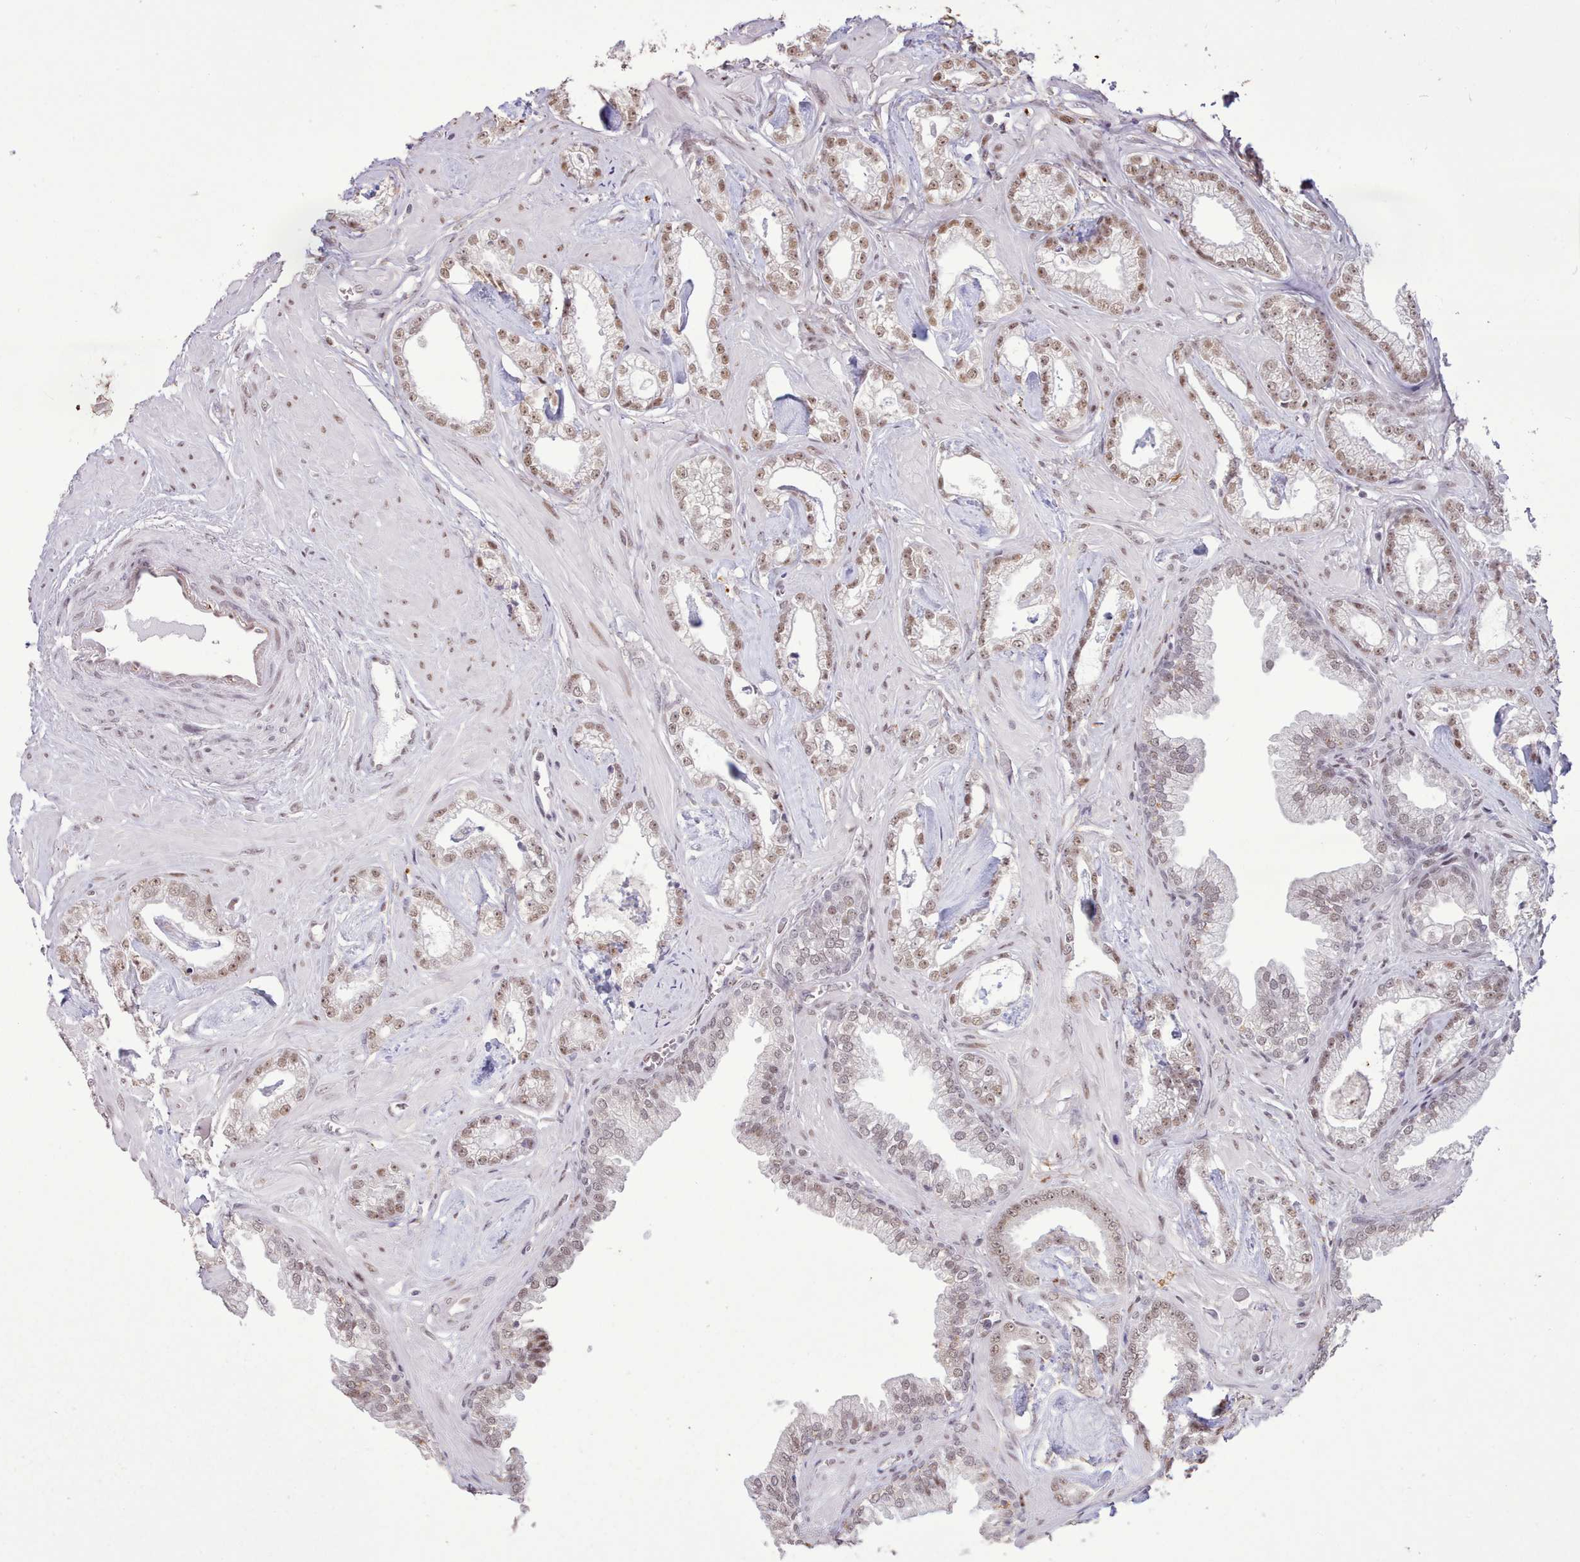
{"staining": {"intensity": "moderate", "quantity": ">75%", "location": "nuclear"}, "tissue": "prostate cancer", "cell_type": "Tumor cells", "image_type": "cancer", "snomed": [{"axis": "morphology", "description": "Adenocarcinoma, Low grade"}, {"axis": "topography", "description": "Prostate"}], "caption": "Tumor cells show moderate nuclear staining in about >75% of cells in prostate cancer.", "gene": "TAF15", "patient": {"sex": "male", "age": 60}}